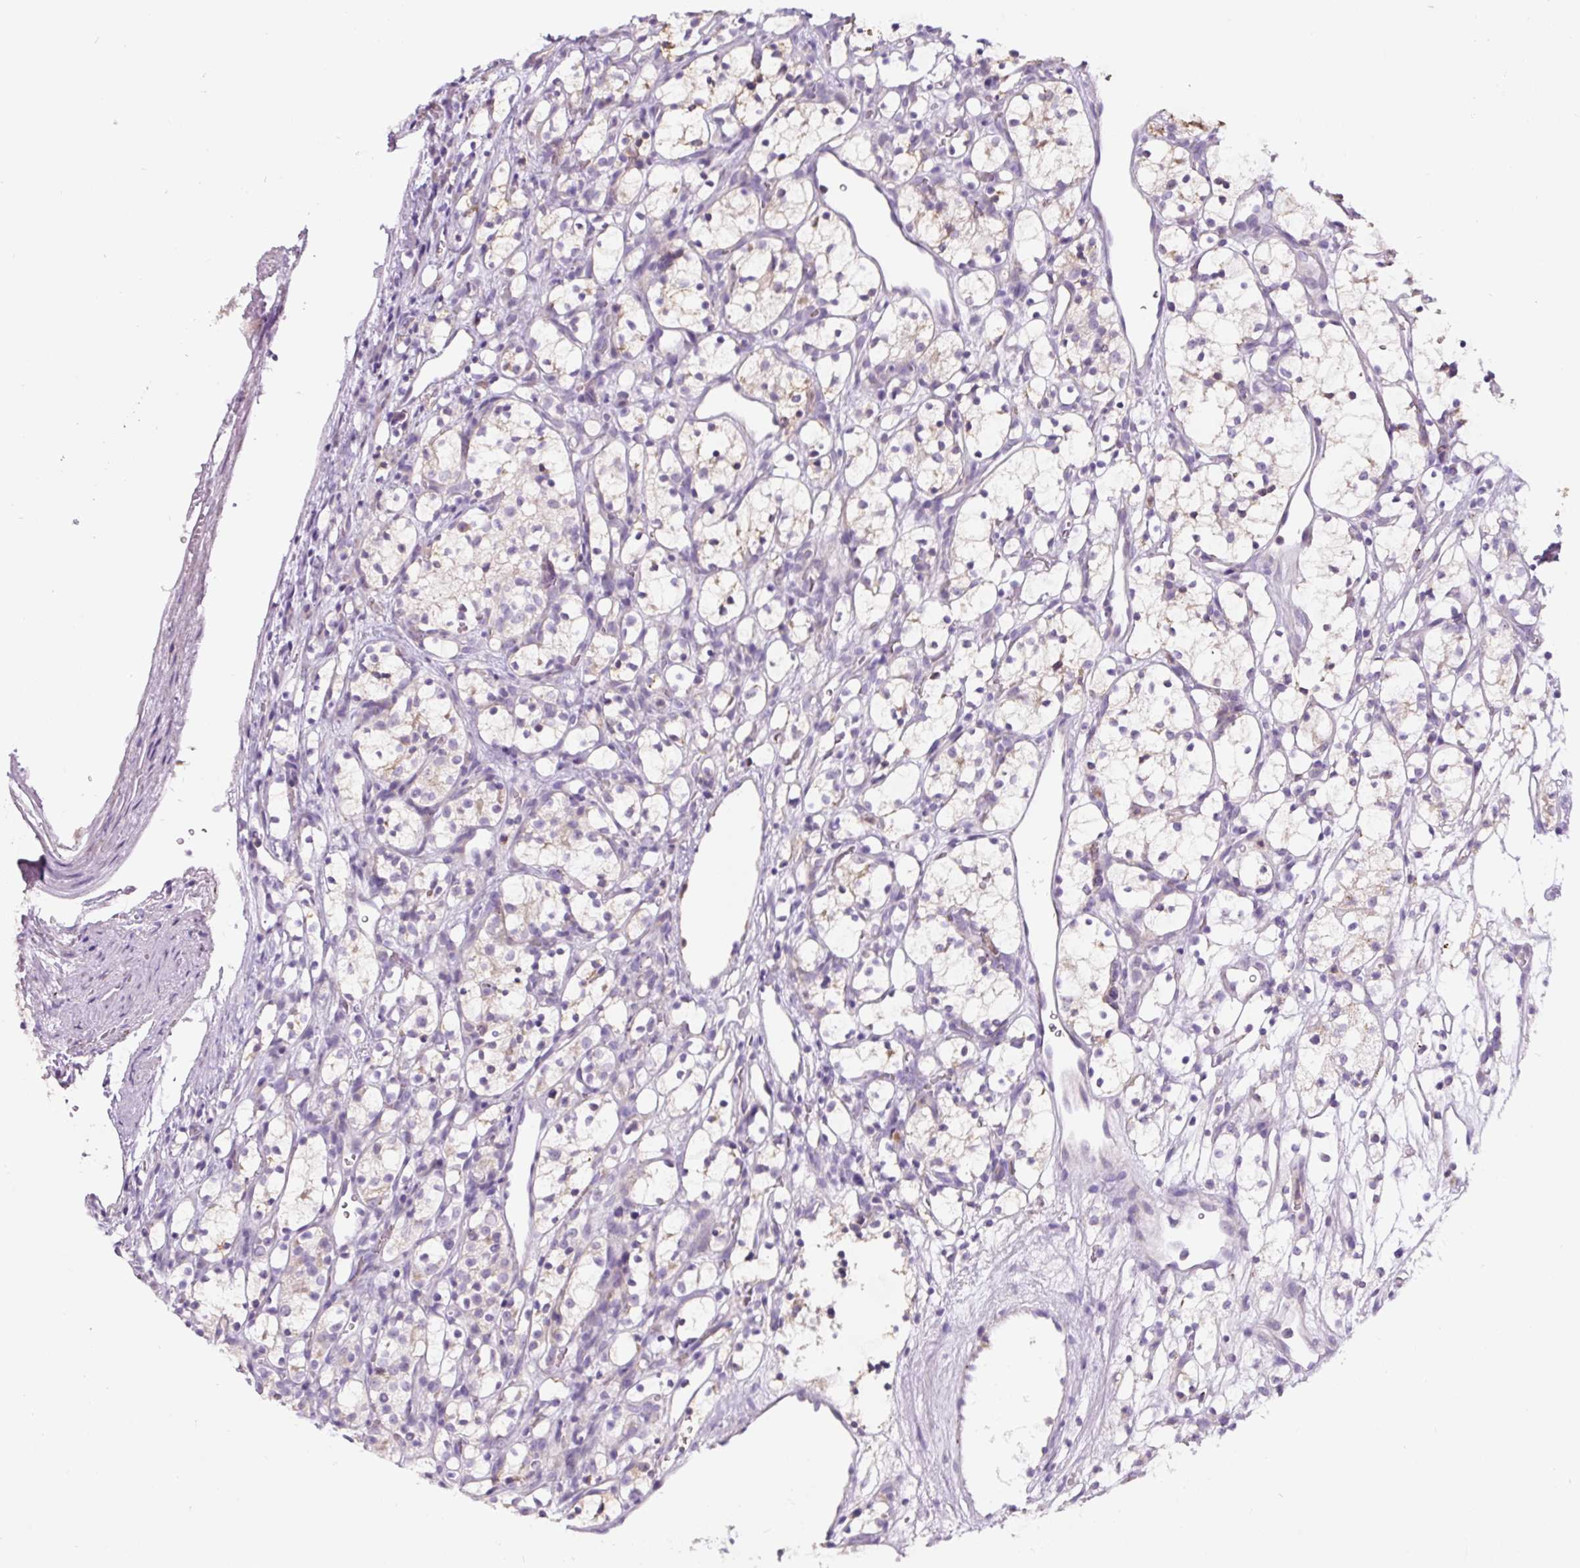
{"staining": {"intensity": "negative", "quantity": "none", "location": "none"}, "tissue": "renal cancer", "cell_type": "Tumor cells", "image_type": "cancer", "snomed": [{"axis": "morphology", "description": "Adenocarcinoma, NOS"}, {"axis": "topography", "description": "Kidney"}], "caption": "This is a photomicrograph of immunohistochemistry staining of renal cancer, which shows no positivity in tumor cells.", "gene": "HPS4", "patient": {"sex": "female", "age": 69}}